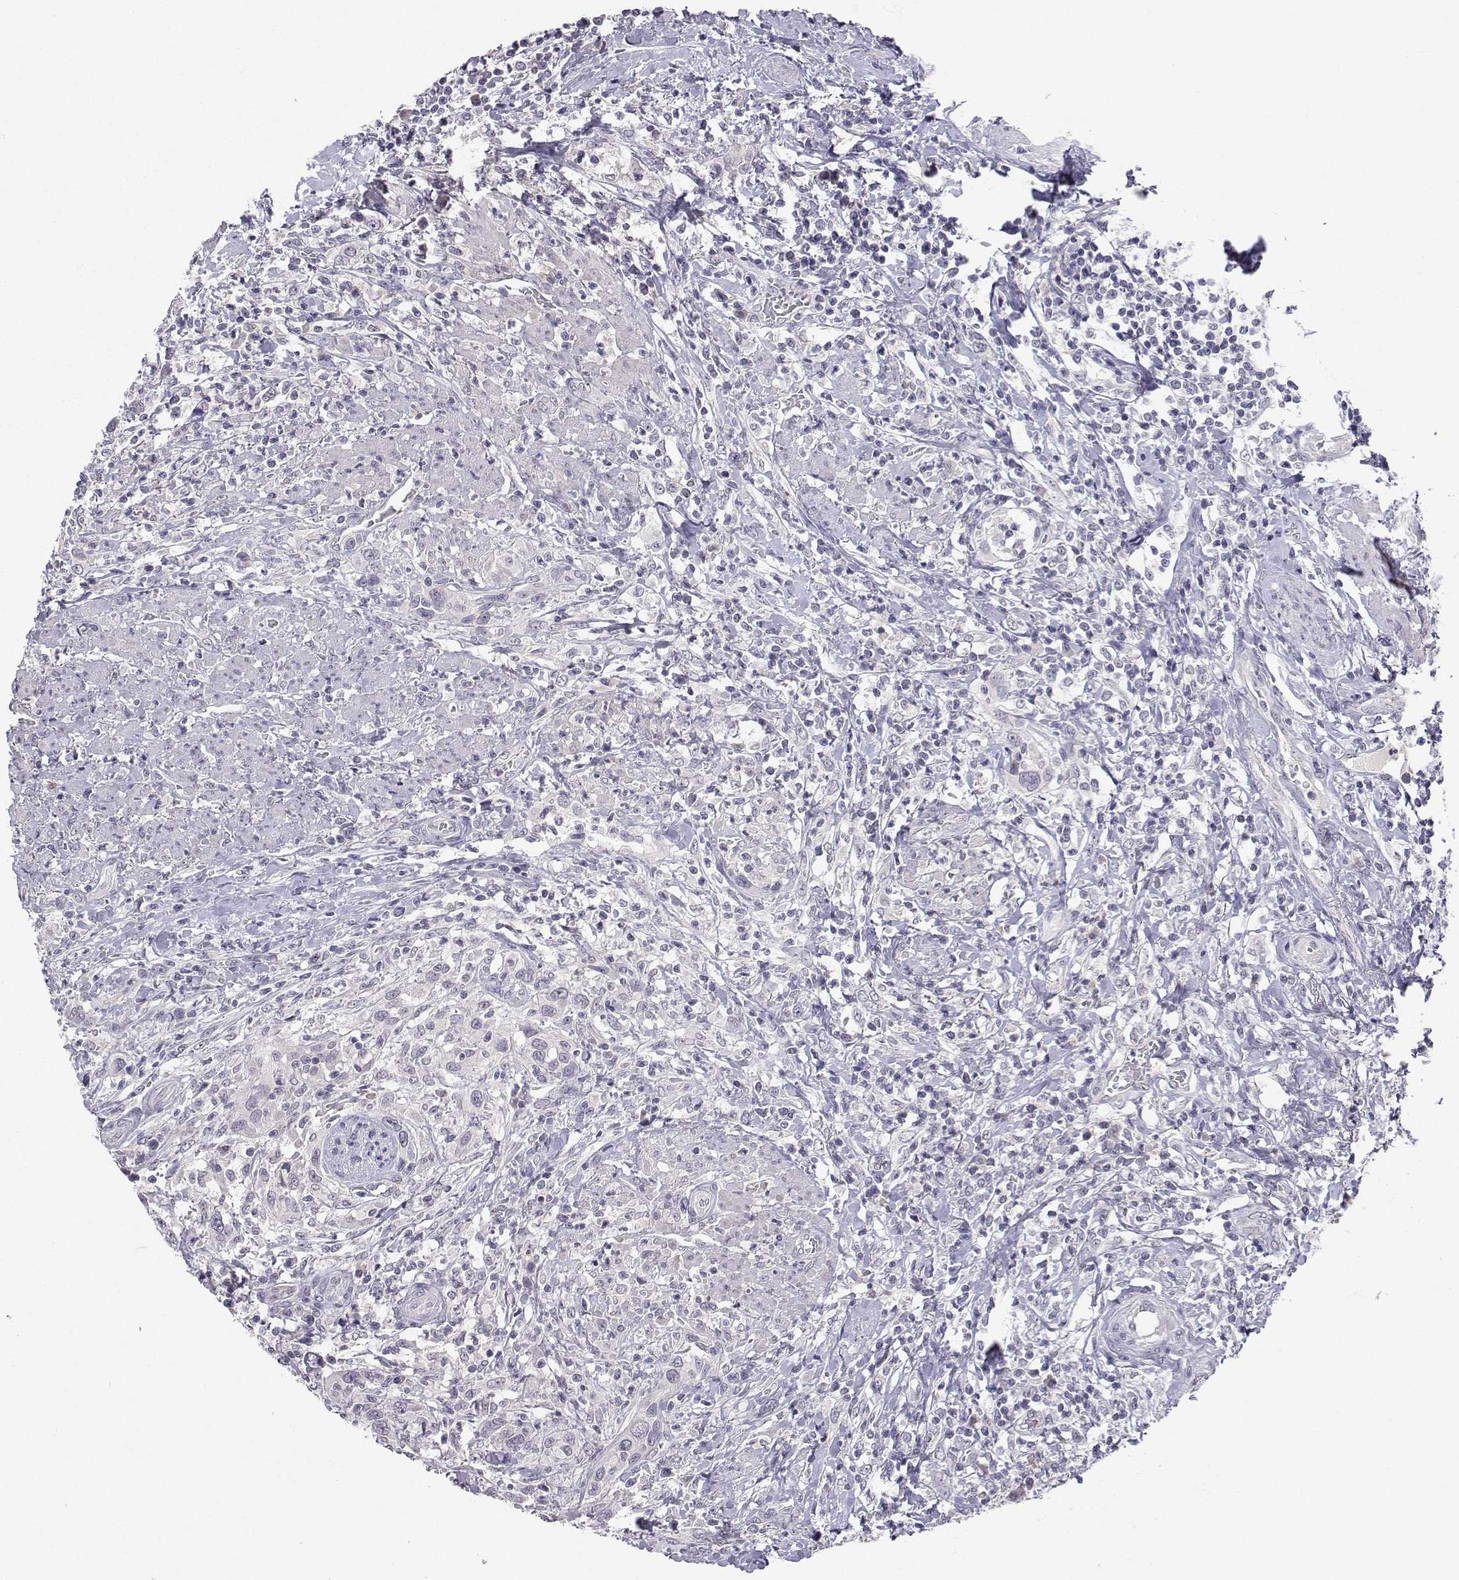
{"staining": {"intensity": "negative", "quantity": "none", "location": "none"}, "tissue": "urothelial cancer", "cell_type": "Tumor cells", "image_type": "cancer", "snomed": [{"axis": "morphology", "description": "Urothelial carcinoma, NOS"}, {"axis": "morphology", "description": "Urothelial carcinoma, High grade"}, {"axis": "topography", "description": "Urinary bladder"}], "caption": "A photomicrograph of human urothelial cancer is negative for staining in tumor cells.", "gene": "SLC6A3", "patient": {"sex": "female", "age": 64}}